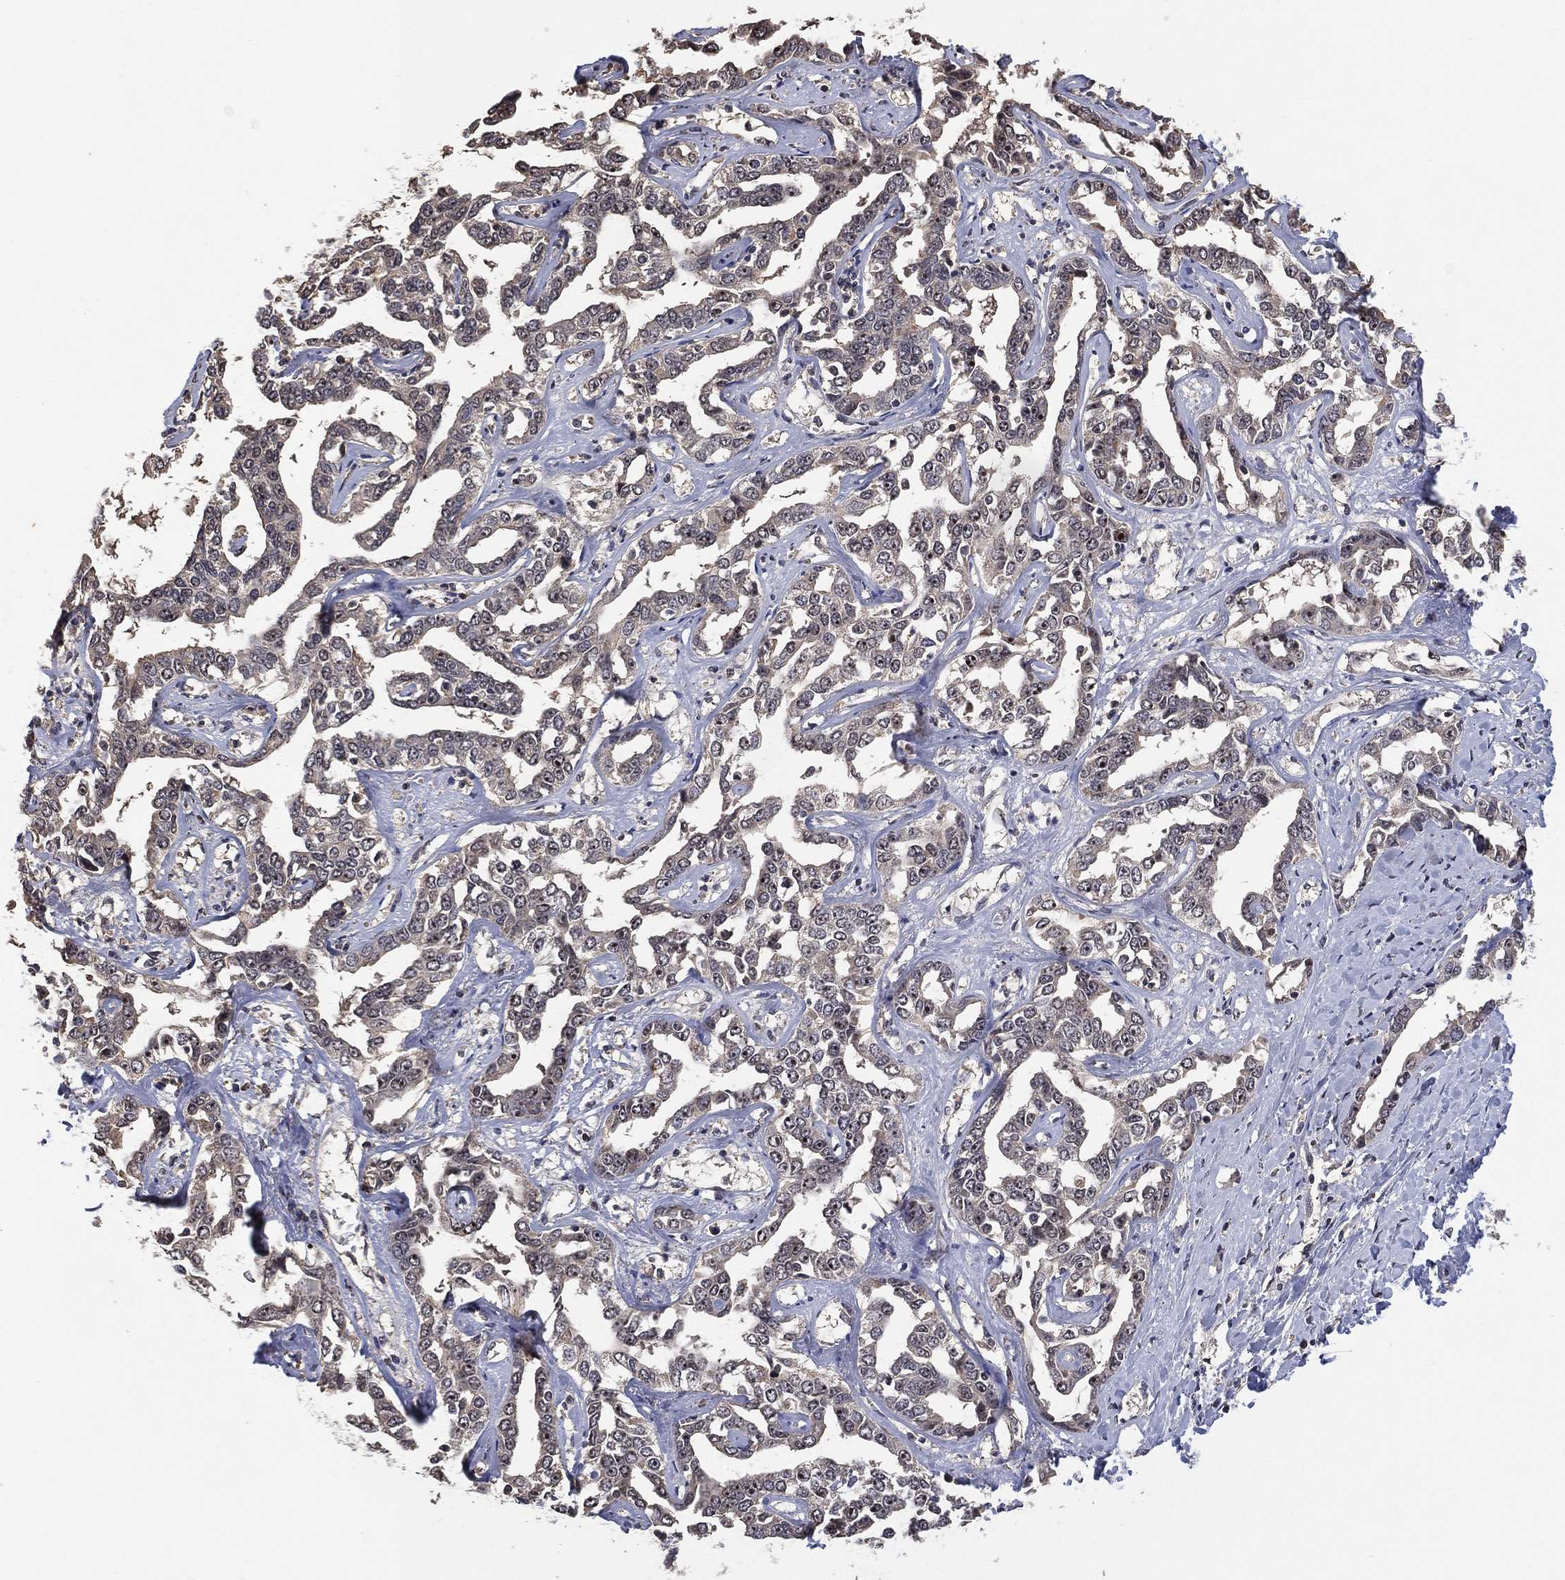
{"staining": {"intensity": "negative", "quantity": "none", "location": "none"}, "tissue": "liver cancer", "cell_type": "Tumor cells", "image_type": "cancer", "snomed": [{"axis": "morphology", "description": "Cholangiocarcinoma"}, {"axis": "topography", "description": "Liver"}], "caption": "Immunohistochemistry image of liver cancer (cholangiocarcinoma) stained for a protein (brown), which displays no staining in tumor cells. (Immunohistochemistry, brightfield microscopy, high magnification).", "gene": "NELFCD", "patient": {"sex": "male", "age": 59}}